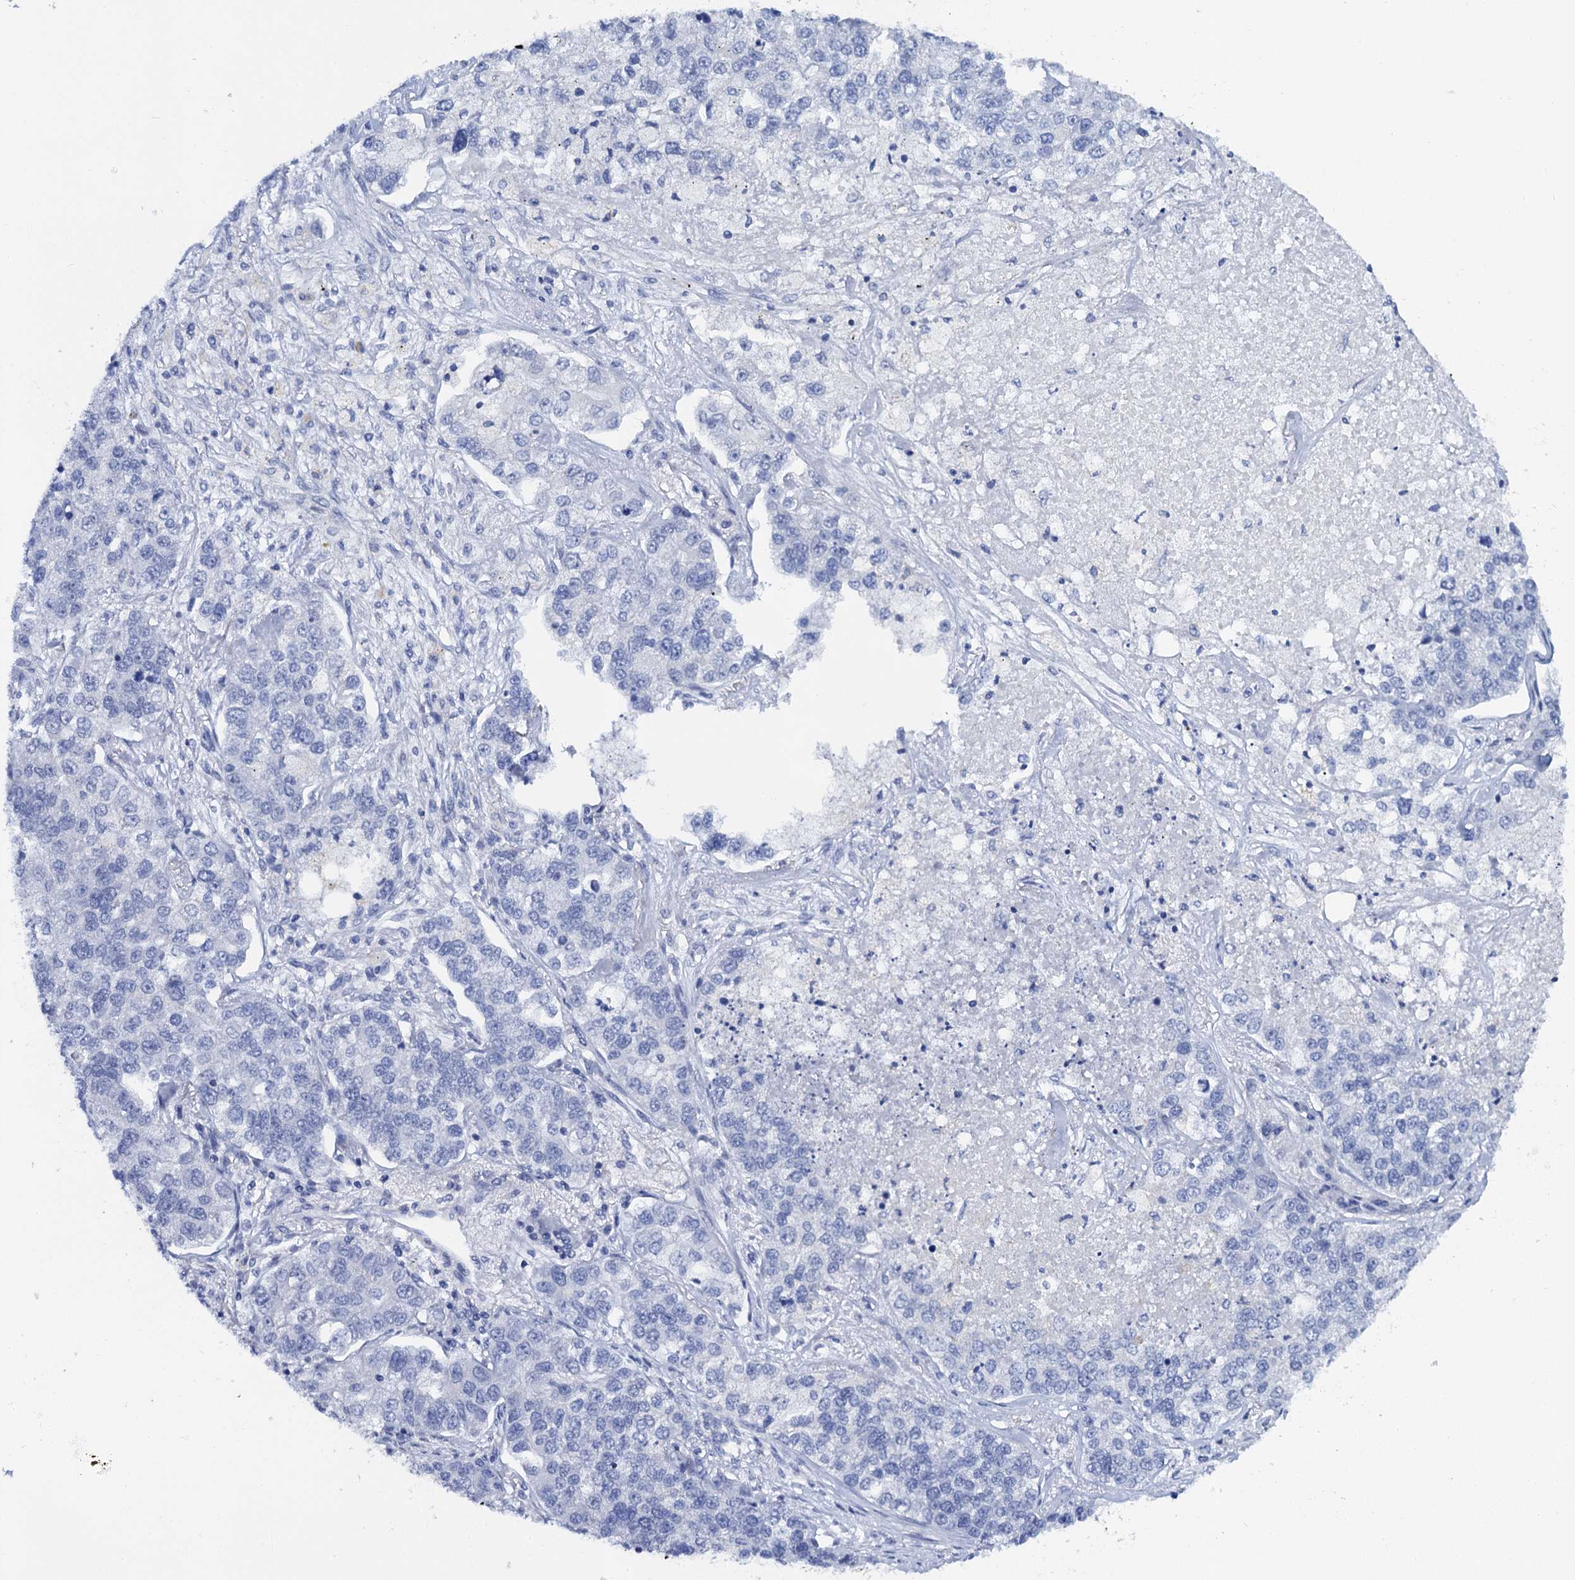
{"staining": {"intensity": "negative", "quantity": "none", "location": "none"}, "tissue": "lung cancer", "cell_type": "Tumor cells", "image_type": "cancer", "snomed": [{"axis": "morphology", "description": "Adenocarcinoma, NOS"}, {"axis": "topography", "description": "Lung"}], "caption": "Tumor cells show no significant expression in adenocarcinoma (lung).", "gene": "LYPD3", "patient": {"sex": "male", "age": 49}}